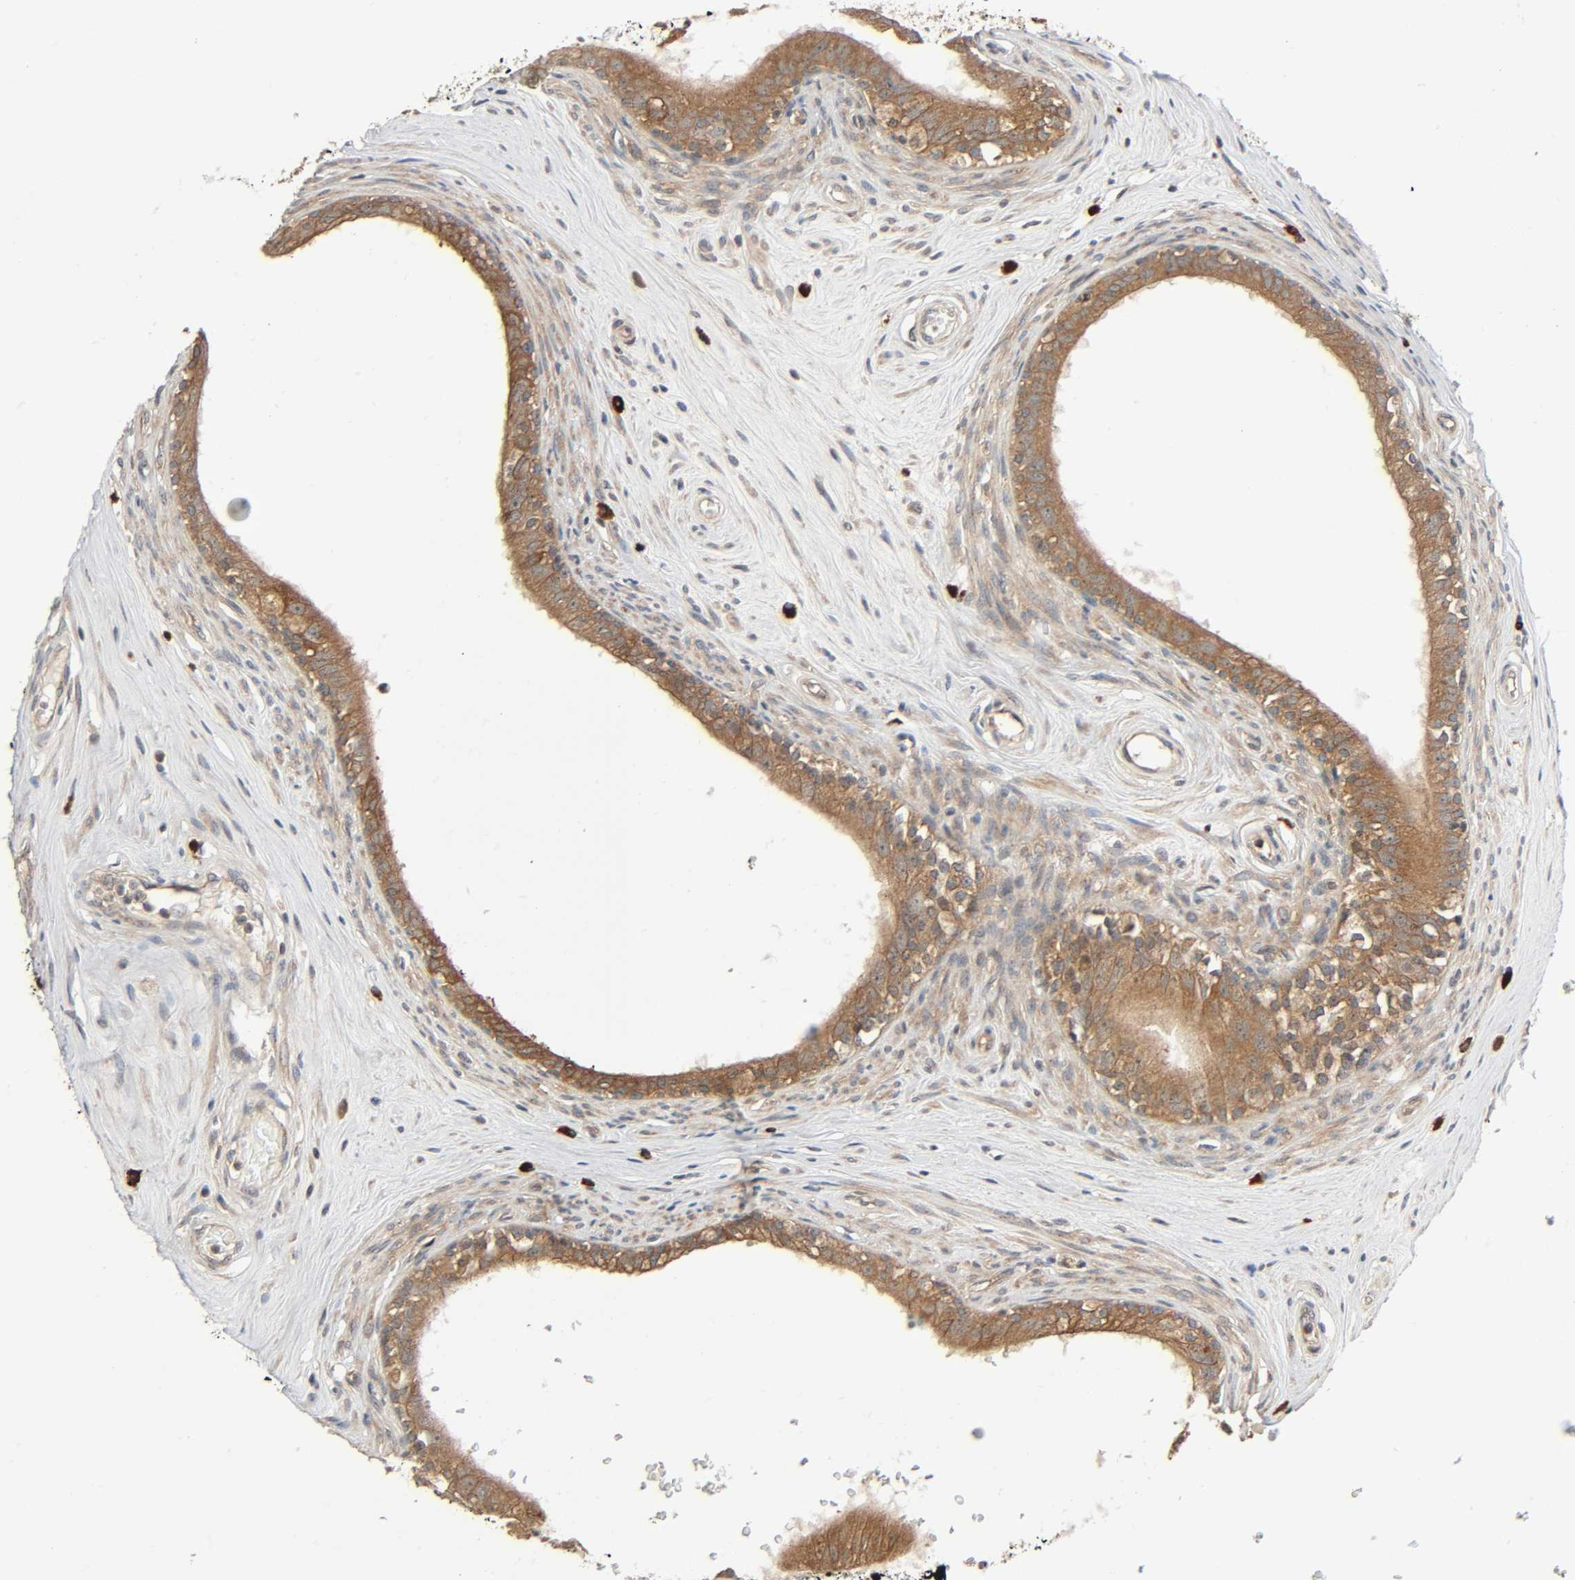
{"staining": {"intensity": "moderate", "quantity": ">75%", "location": "cytoplasmic/membranous"}, "tissue": "epididymis", "cell_type": "Glandular cells", "image_type": "normal", "snomed": [{"axis": "morphology", "description": "Normal tissue, NOS"}, {"axis": "morphology", "description": "Inflammation, NOS"}, {"axis": "topography", "description": "Epididymis"}], "caption": "Immunohistochemical staining of normal epididymis shows moderate cytoplasmic/membranous protein staining in about >75% of glandular cells.", "gene": "PPP2R1B", "patient": {"sex": "male", "age": 84}}